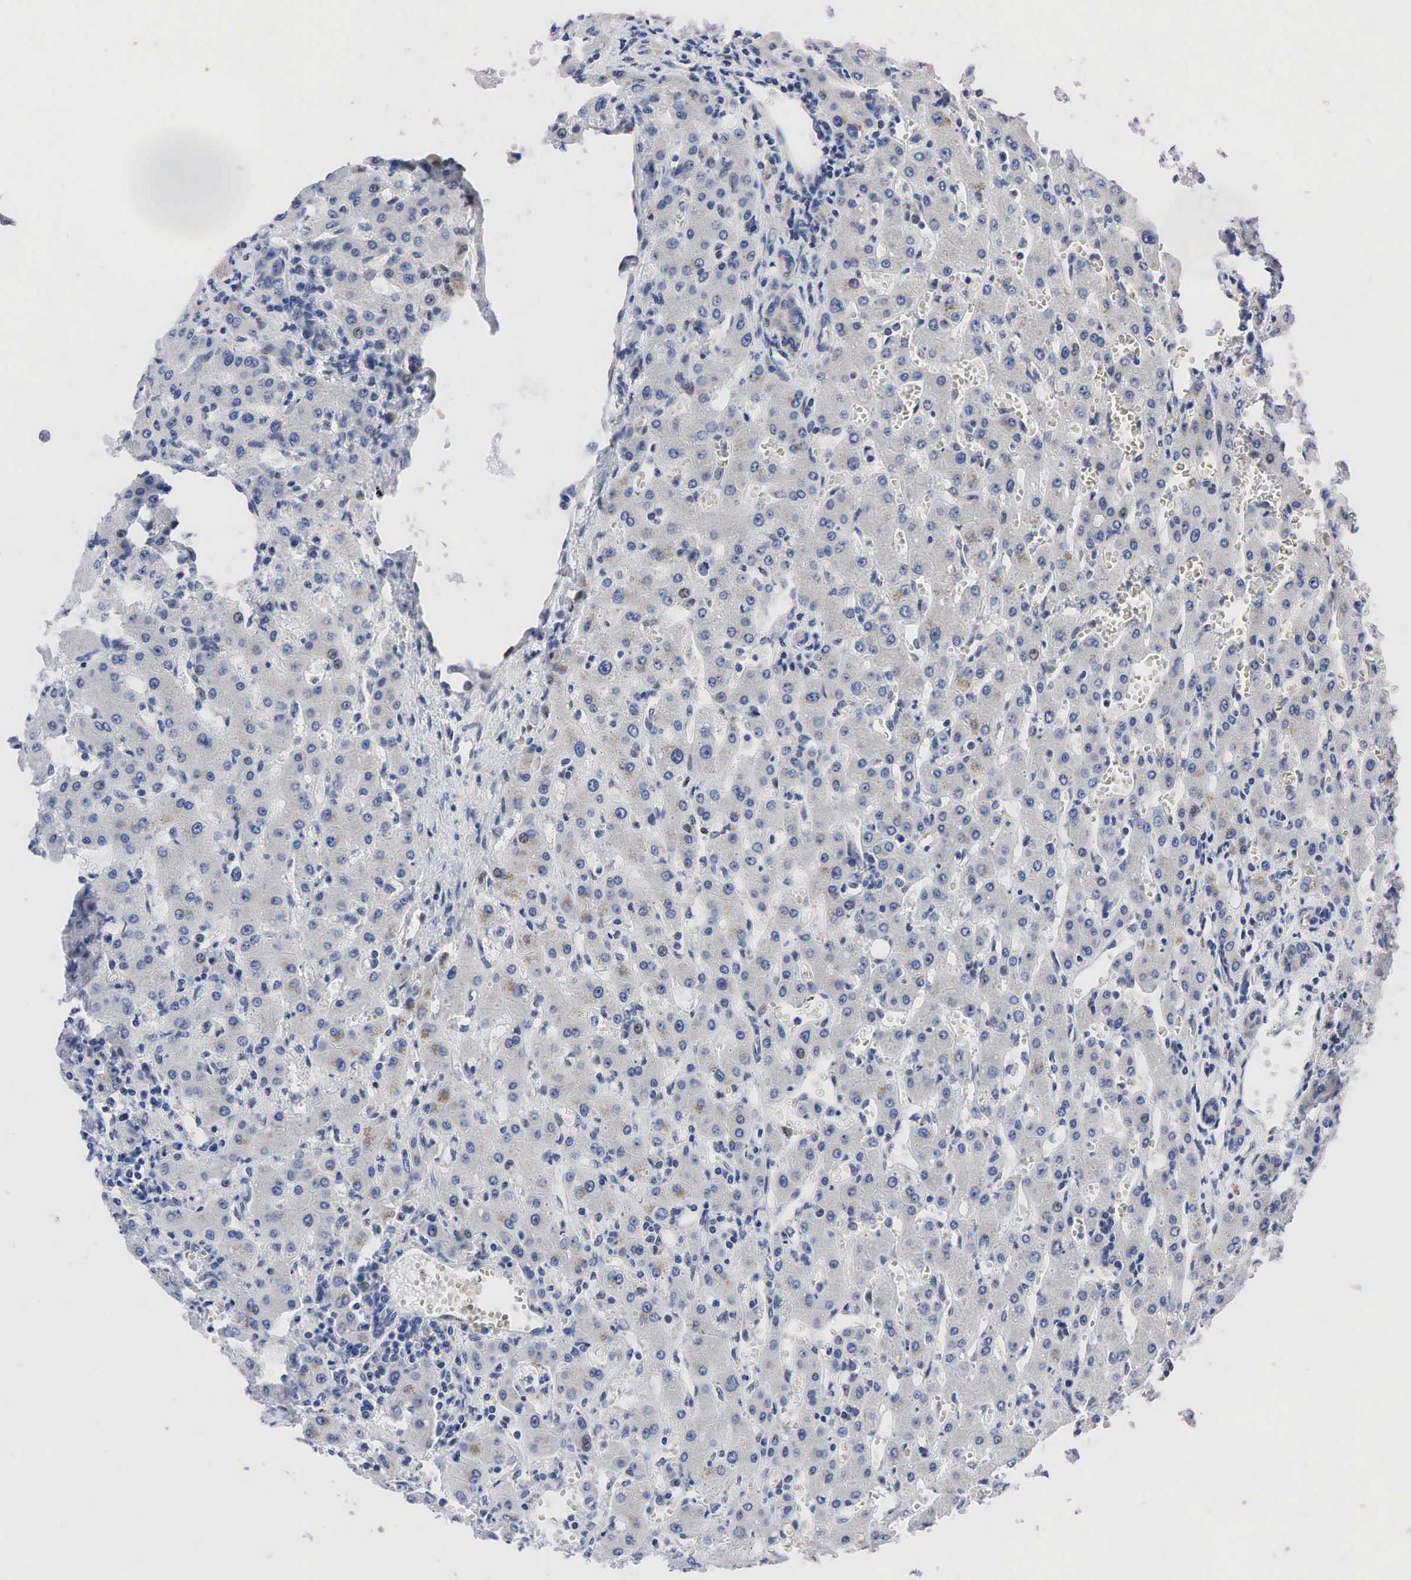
{"staining": {"intensity": "negative", "quantity": "none", "location": "none"}, "tissue": "liver", "cell_type": "Cholangiocytes", "image_type": "normal", "snomed": [{"axis": "morphology", "description": "Normal tissue, NOS"}, {"axis": "topography", "description": "Liver"}], "caption": "Human liver stained for a protein using IHC exhibits no expression in cholangiocytes.", "gene": "PGR", "patient": {"sex": "female", "age": 30}}